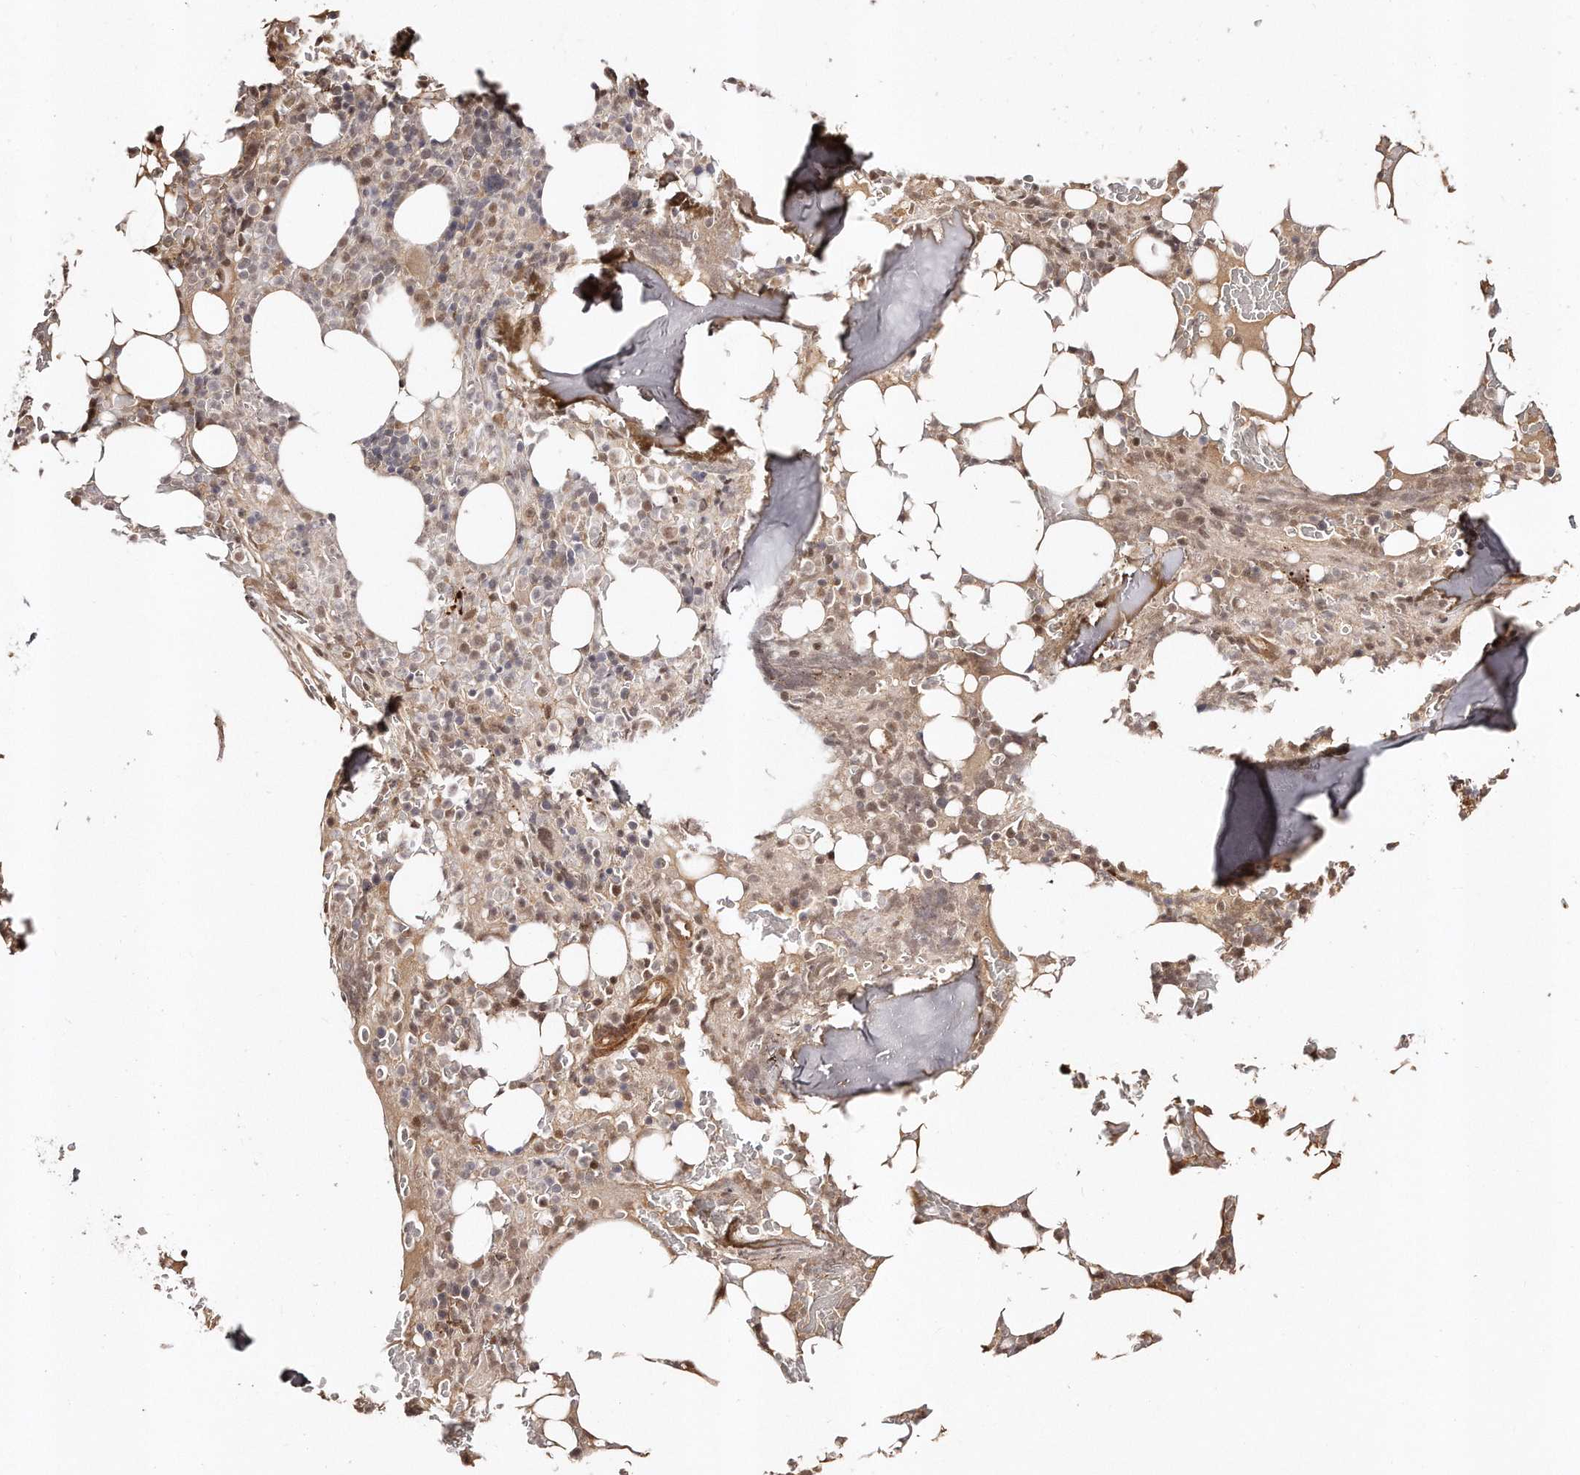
{"staining": {"intensity": "moderate", "quantity": "25%-75%", "location": "cytoplasmic/membranous,nuclear"}, "tissue": "bone marrow", "cell_type": "Hematopoietic cells", "image_type": "normal", "snomed": [{"axis": "morphology", "description": "Normal tissue, NOS"}, {"axis": "topography", "description": "Bone marrow"}], "caption": "Hematopoietic cells exhibit moderate cytoplasmic/membranous,nuclear expression in approximately 25%-75% of cells in normal bone marrow.", "gene": "SOX4", "patient": {"sex": "male", "age": 58}}